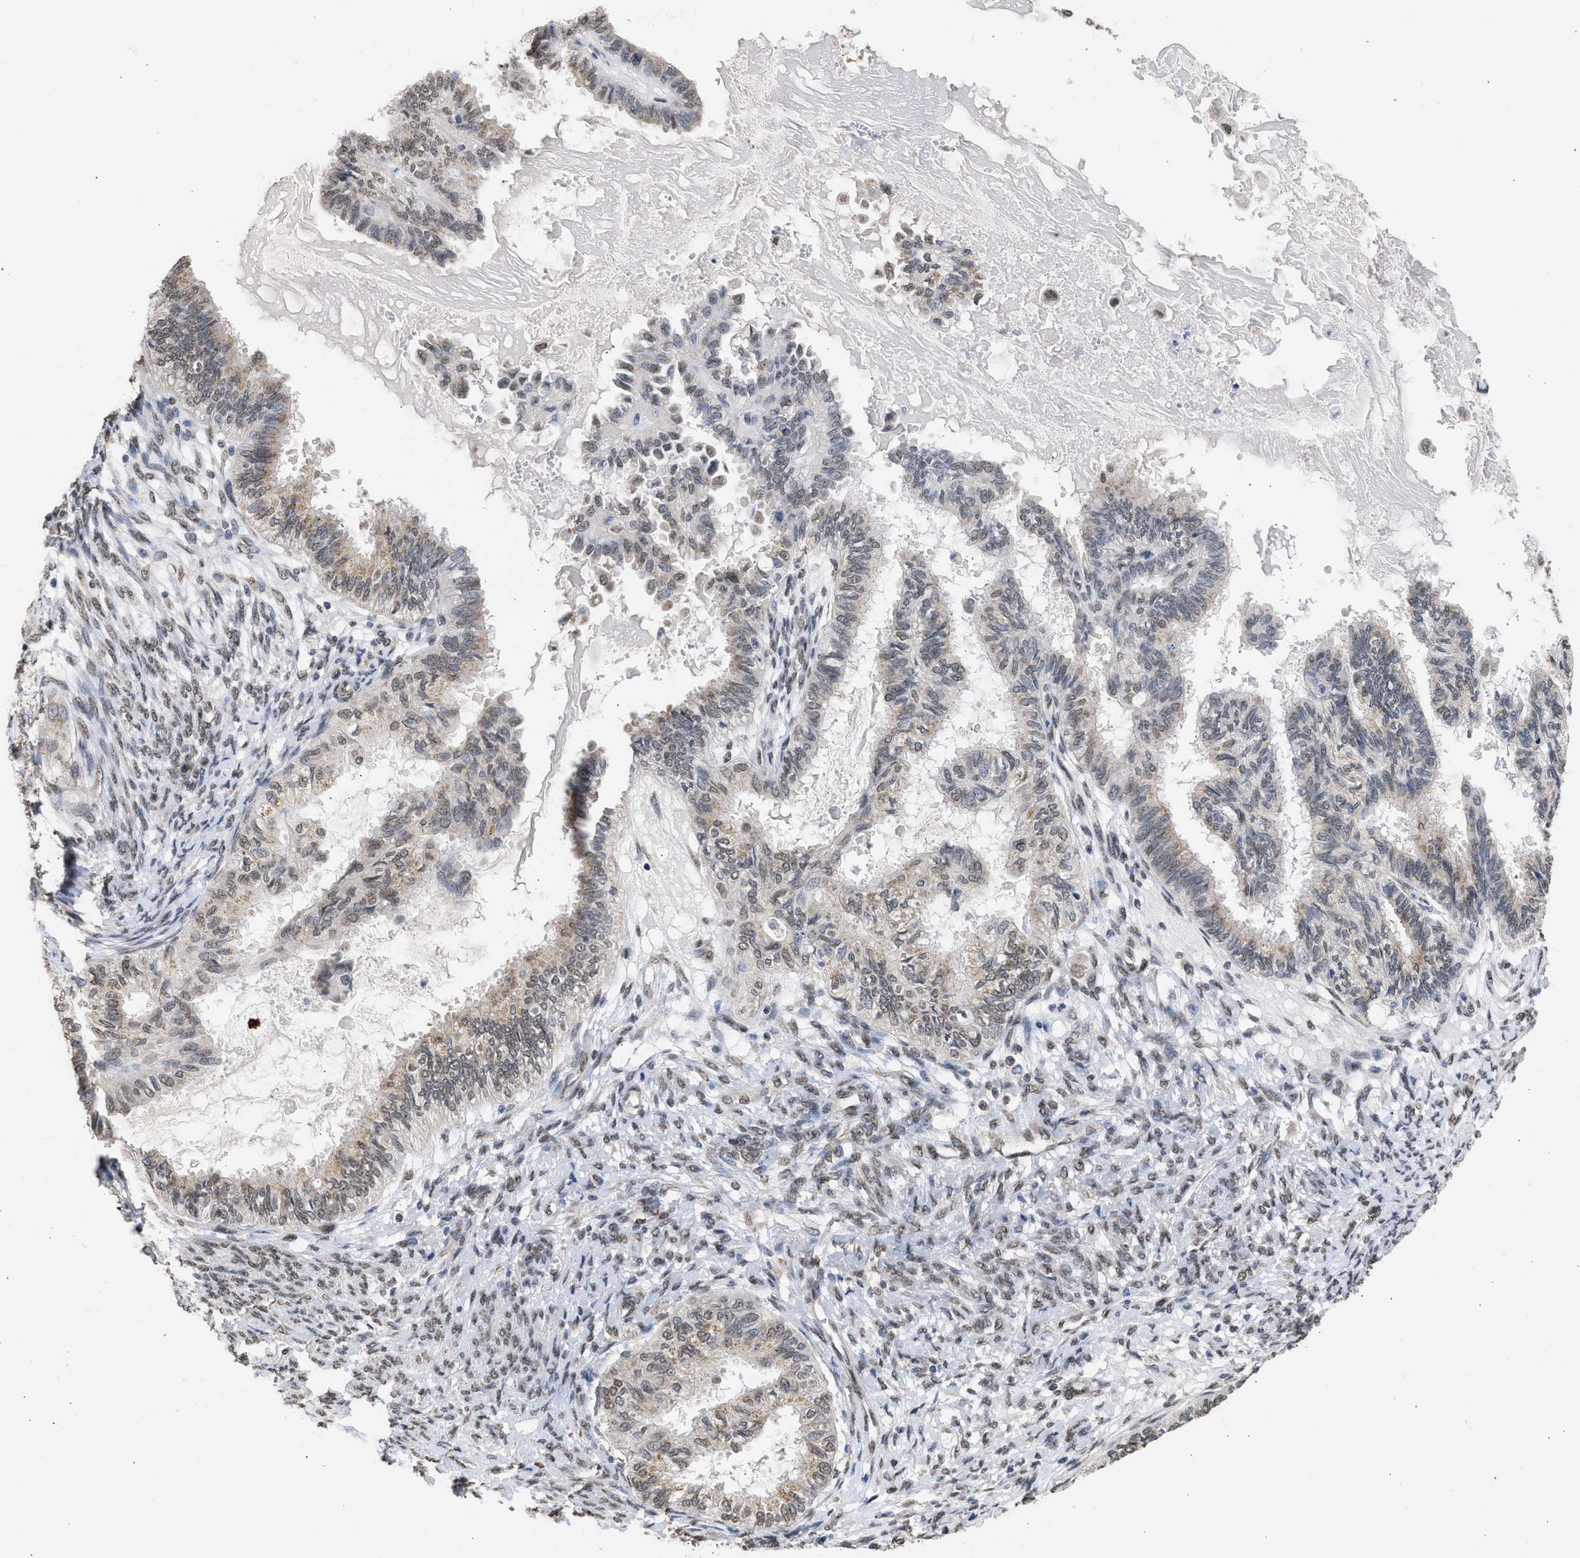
{"staining": {"intensity": "moderate", "quantity": "<25%", "location": "cytoplasmic/membranous"}, "tissue": "cervical cancer", "cell_type": "Tumor cells", "image_type": "cancer", "snomed": [{"axis": "morphology", "description": "Normal tissue, NOS"}, {"axis": "morphology", "description": "Adenocarcinoma, NOS"}, {"axis": "topography", "description": "Cervix"}, {"axis": "topography", "description": "Endometrium"}], "caption": "Tumor cells display low levels of moderate cytoplasmic/membranous staining in about <25% of cells in cervical adenocarcinoma.", "gene": "NUP35", "patient": {"sex": "female", "age": 86}}